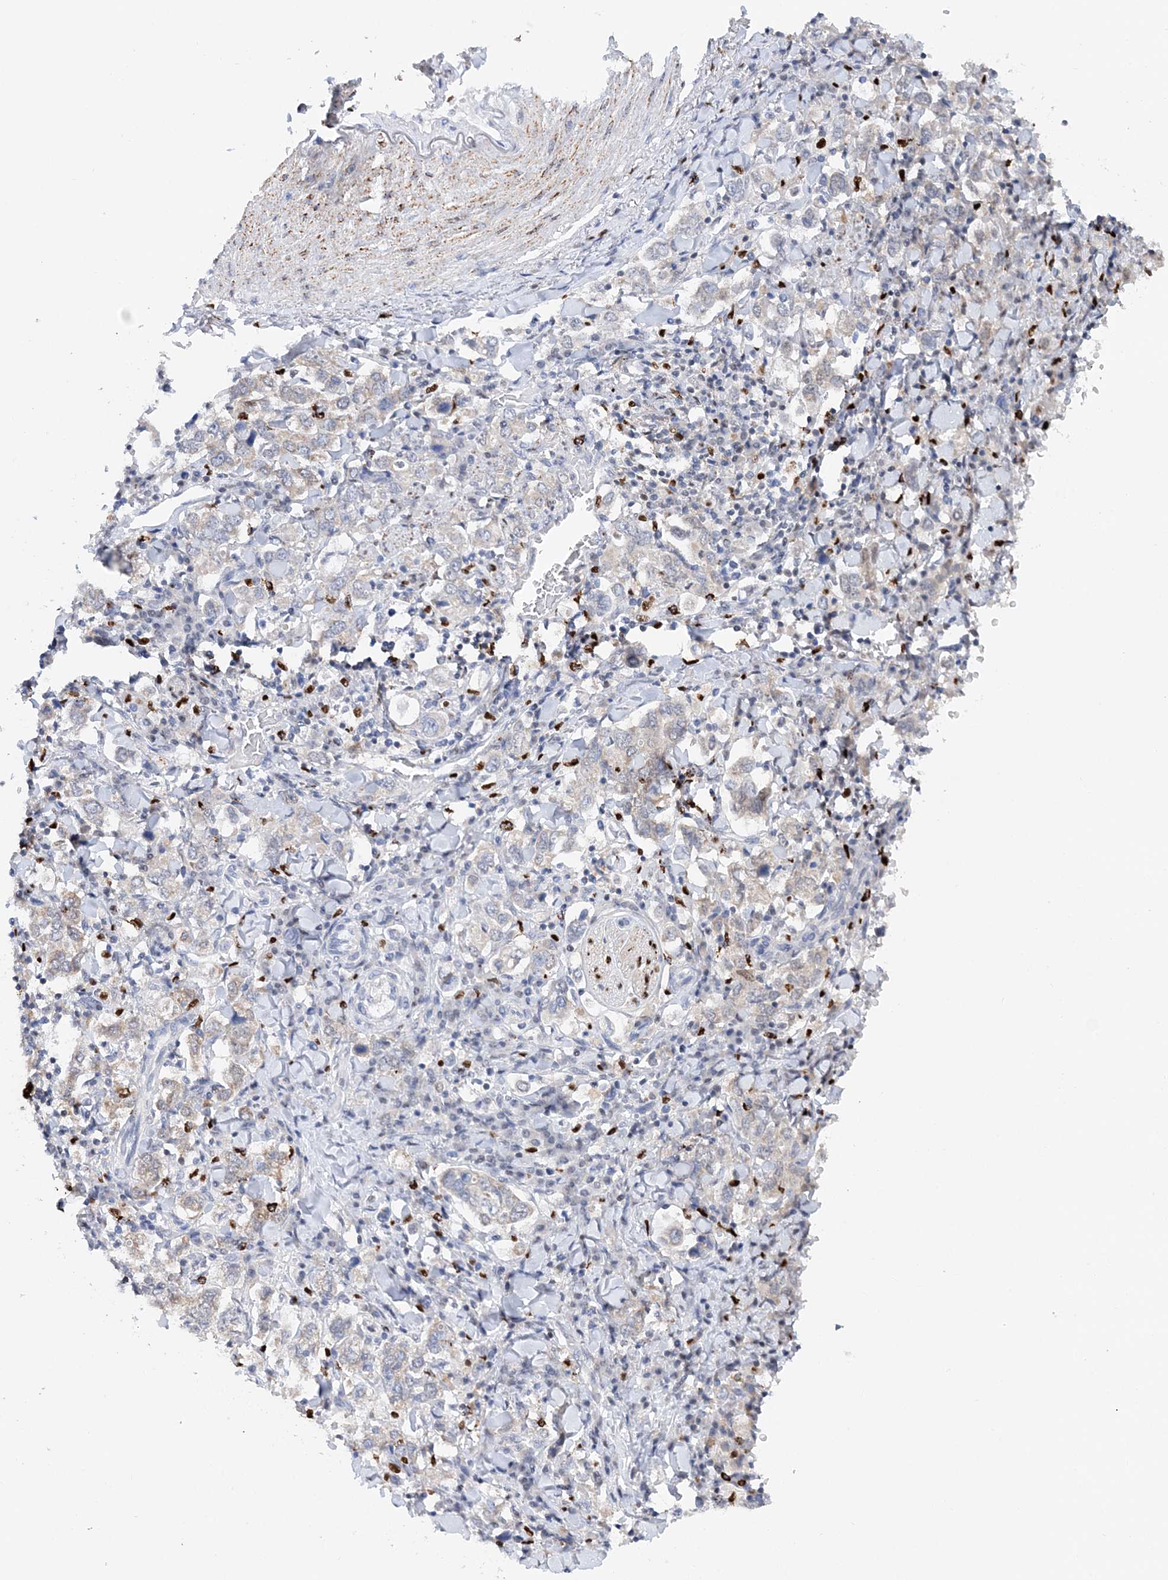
{"staining": {"intensity": "moderate", "quantity": "<25%", "location": "nuclear"}, "tissue": "stomach cancer", "cell_type": "Tumor cells", "image_type": "cancer", "snomed": [{"axis": "morphology", "description": "Adenocarcinoma, NOS"}, {"axis": "topography", "description": "Stomach, upper"}], "caption": "Stomach cancer (adenocarcinoma) stained with immunohistochemistry (IHC) displays moderate nuclear staining in about <25% of tumor cells. (Brightfield microscopy of DAB IHC at high magnification).", "gene": "NIT2", "patient": {"sex": "male", "age": 62}}